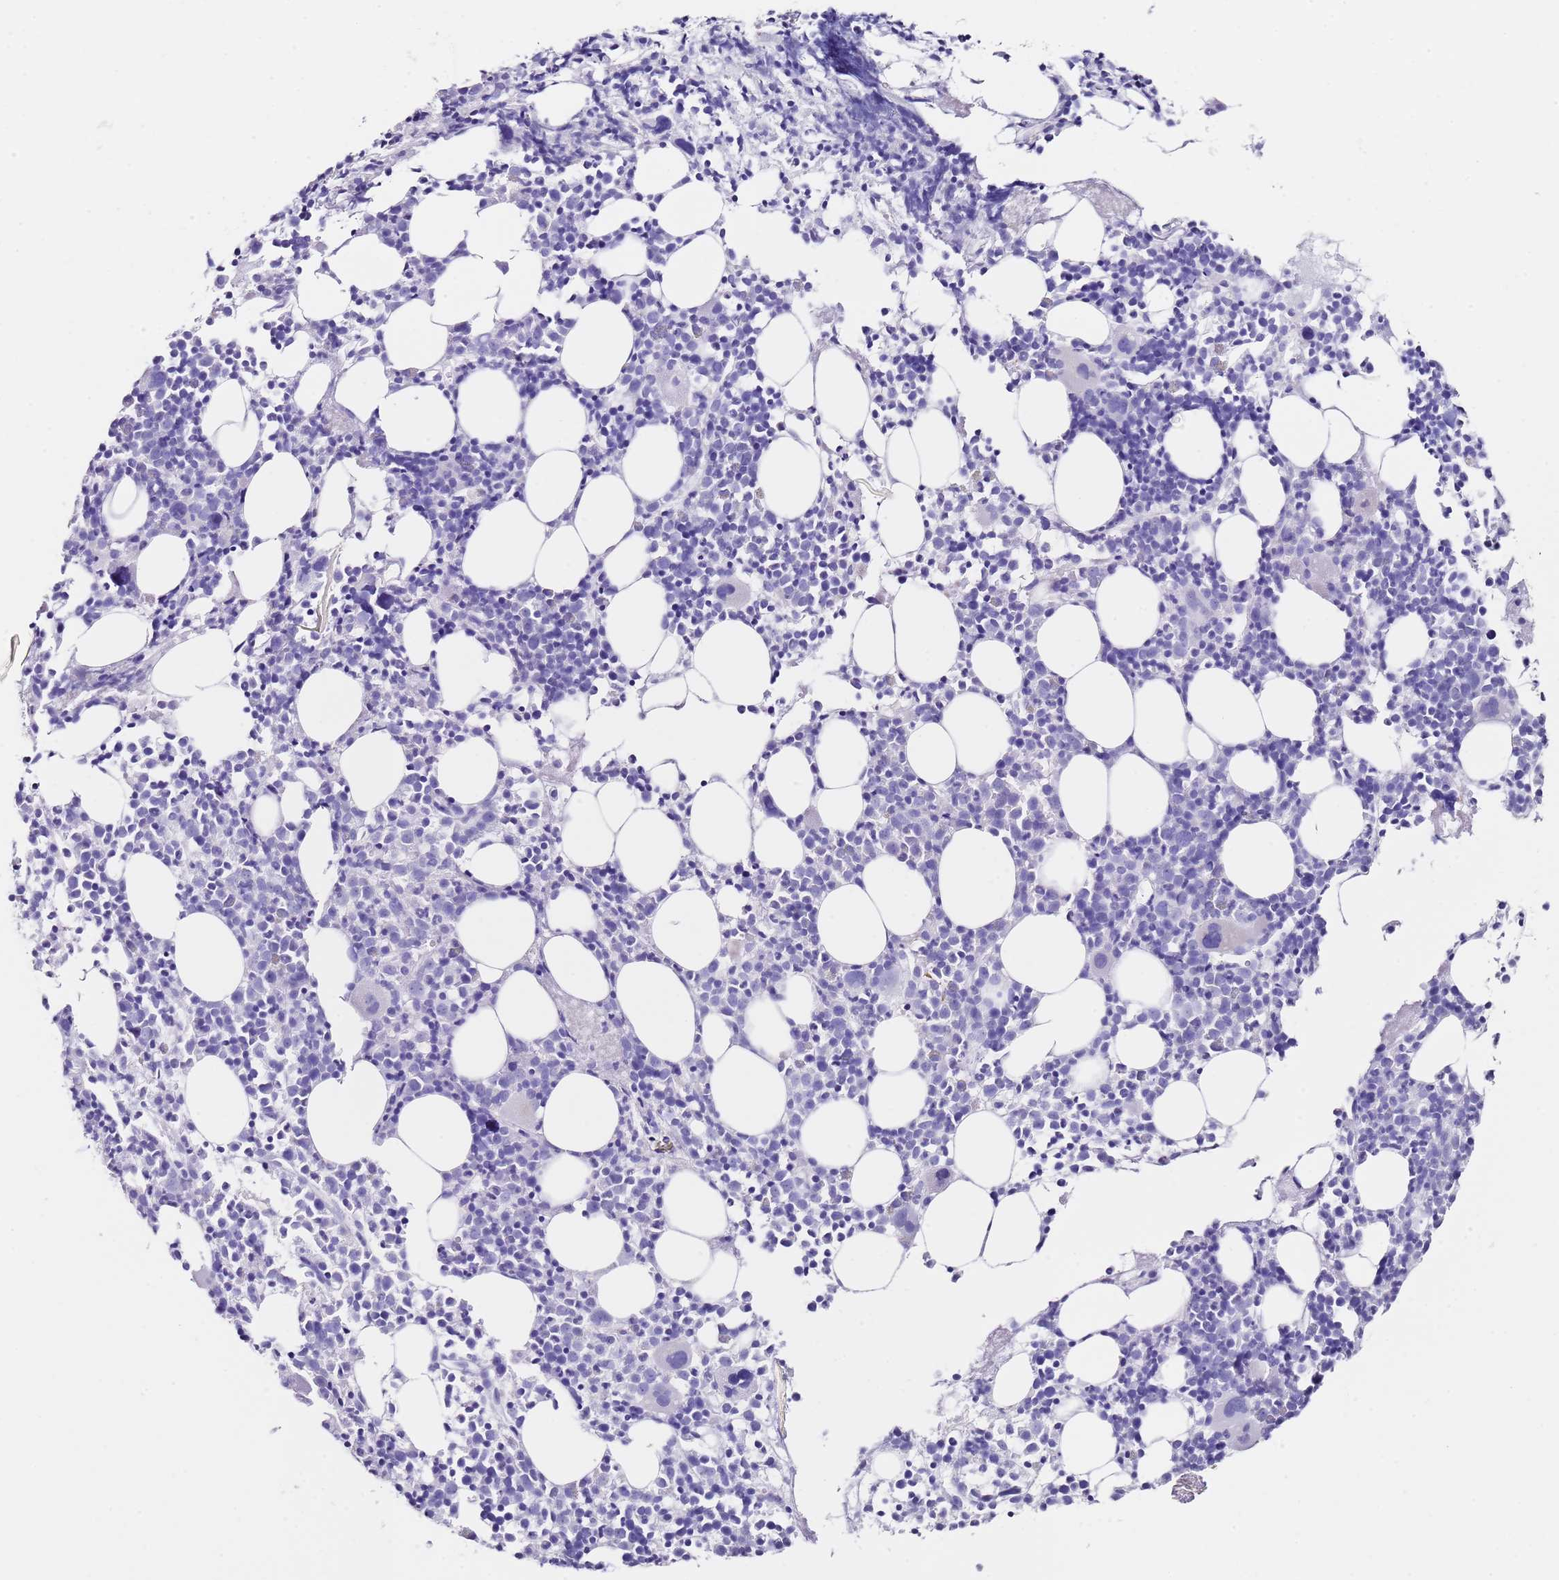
{"staining": {"intensity": "negative", "quantity": "none", "location": "none"}, "tissue": "bone marrow", "cell_type": "Hematopoietic cells", "image_type": "normal", "snomed": [{"axis": "morphology", "description": "Normal tissue, NOS"}, {"axis": "topography", "description": "Bone marrow"}], "caption": "Bone marrow was stained to show a protein in brown. There is no significant expression in hematopoietic cells. (DAB immunohistochemistry, high magnification).", "gene": "PTBP2", "patient": {"sex": "female", "age": 48}}